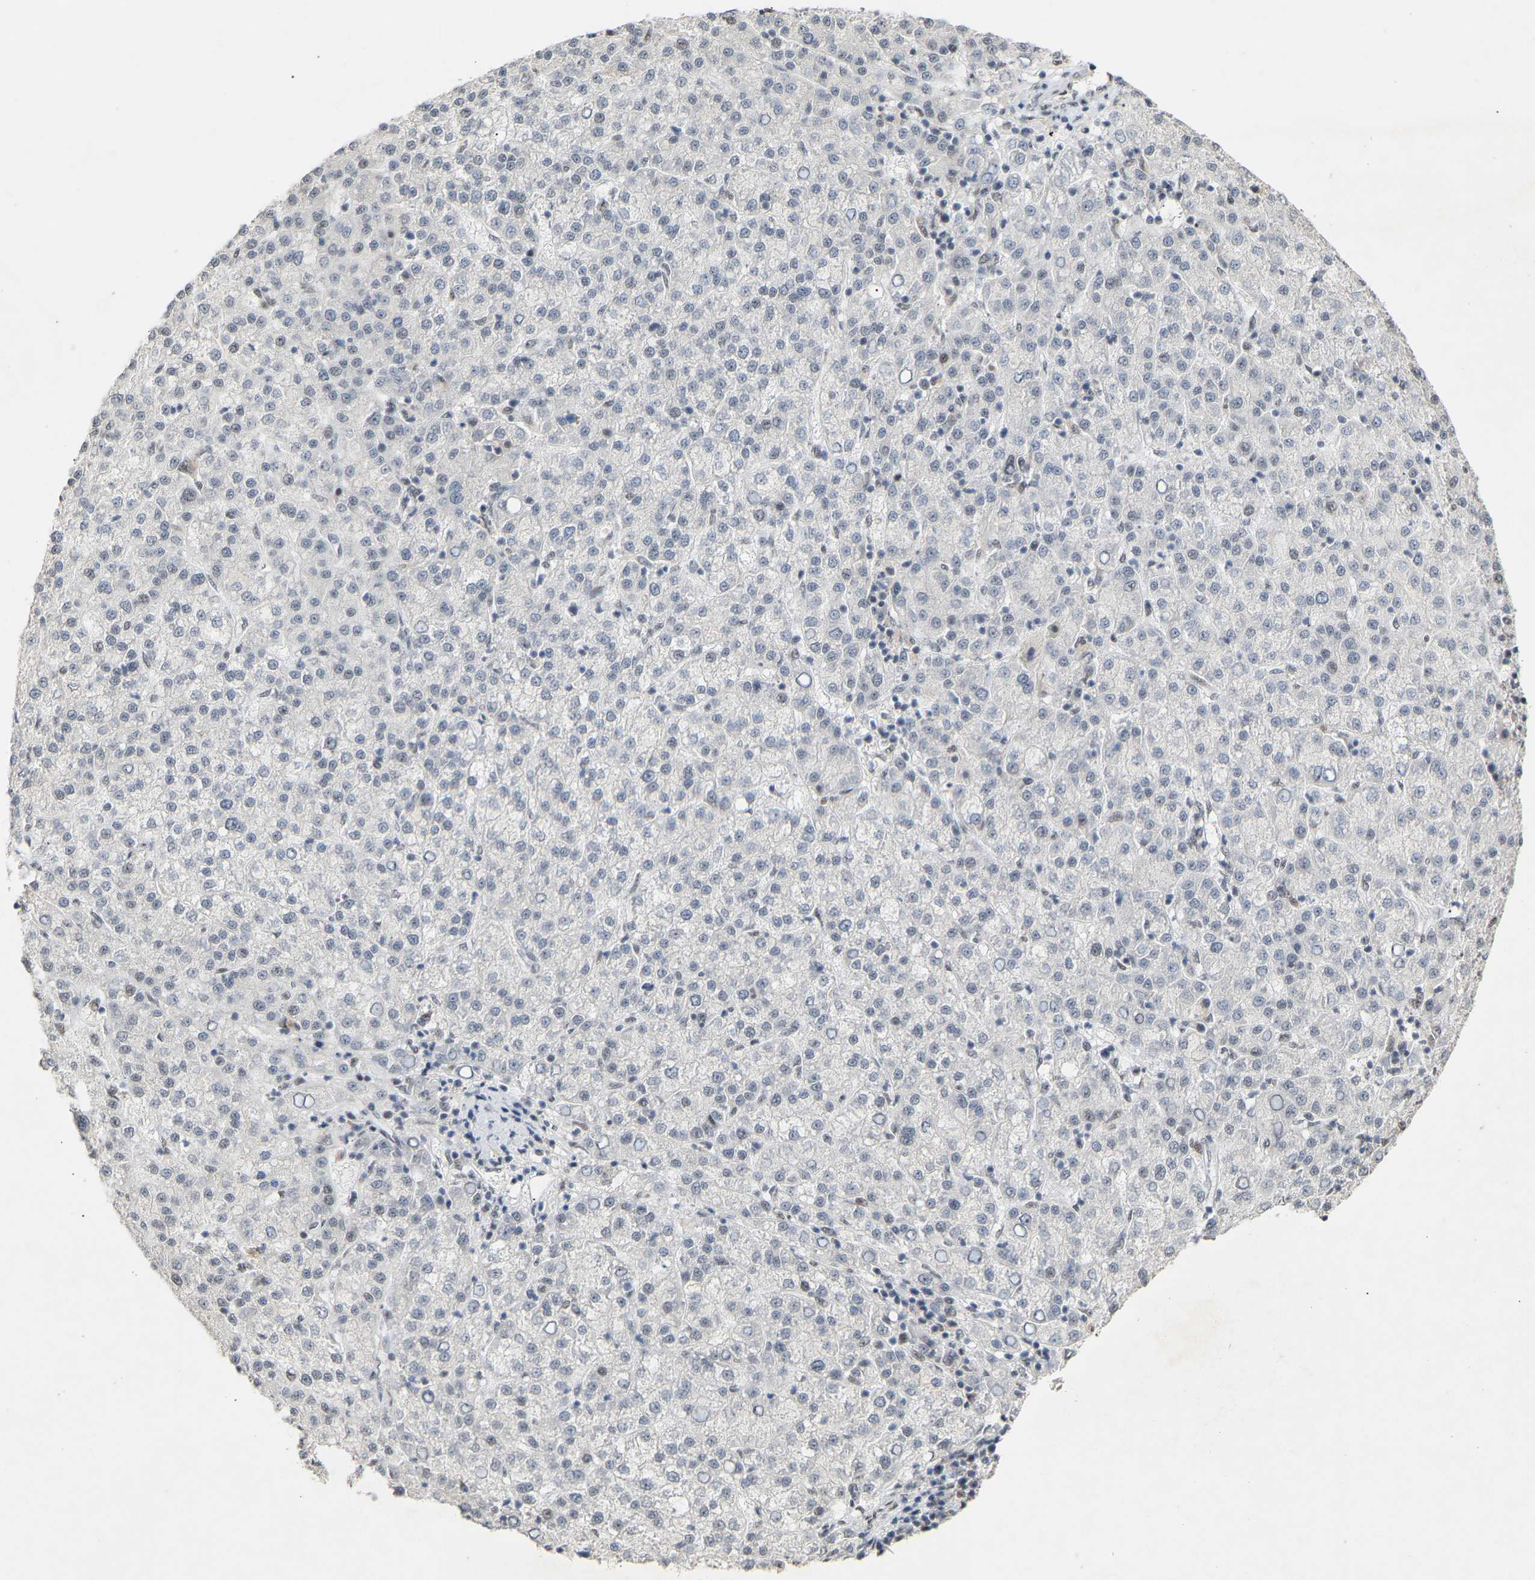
{"staining": {"intensity": "negative", "quantity": "none", "location": "none"}, "tissue": "liver cancer", "cell_type": "Tumor cells", "image_type": "cancer", "snomed": [{"axis": "morphology", "description": "Carcinoma, Hepatocellular, NOS"}, {"axis": "topography", "description": "Liver"}], "caption": "IHC micrograph of hepatocellular carcinoma (liver) stained for a protein (brown), which reveals no staining in tumor cells.", "gene": "NELFB", "patient": {"sex": "female", "age": 58}}